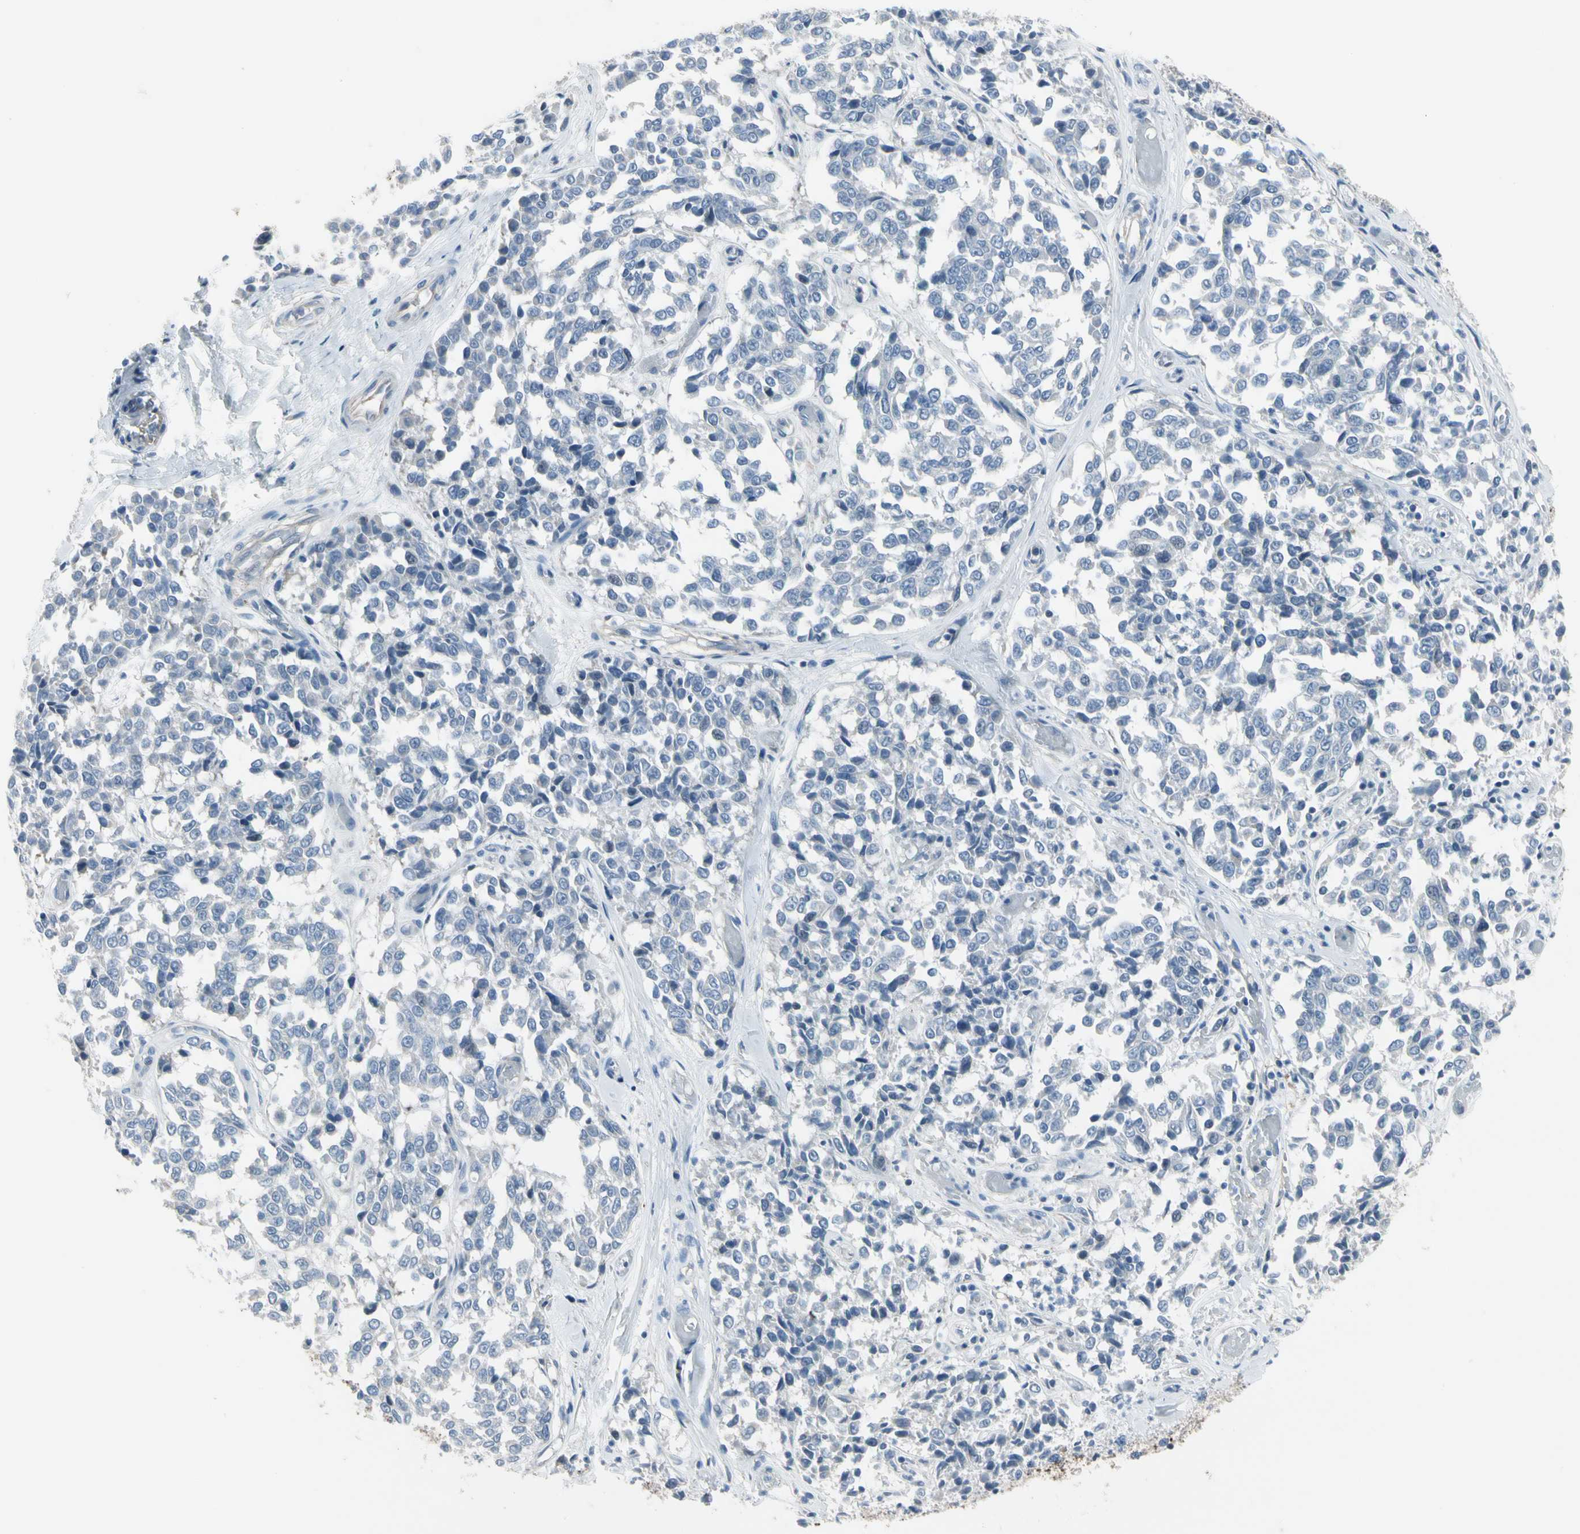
{"staining": {"intensity": "negative", "quantity": "none", "location": "none"}, "tissue": "melanoma", "cell_type": "Tumor cells", "image_type": "cancer", "snomed": [{"axis": "morphology", "description": "Malignant melanoma, NOS"}, {"axis": "topography", "description": "Skin"}], "caption": "This is an immunohistochemistry (IHC) histopathology image of melanoma. There is no expression in tumor cells.", "gene": "PIGR", "patient": {"sex": "female", "age": 64}}